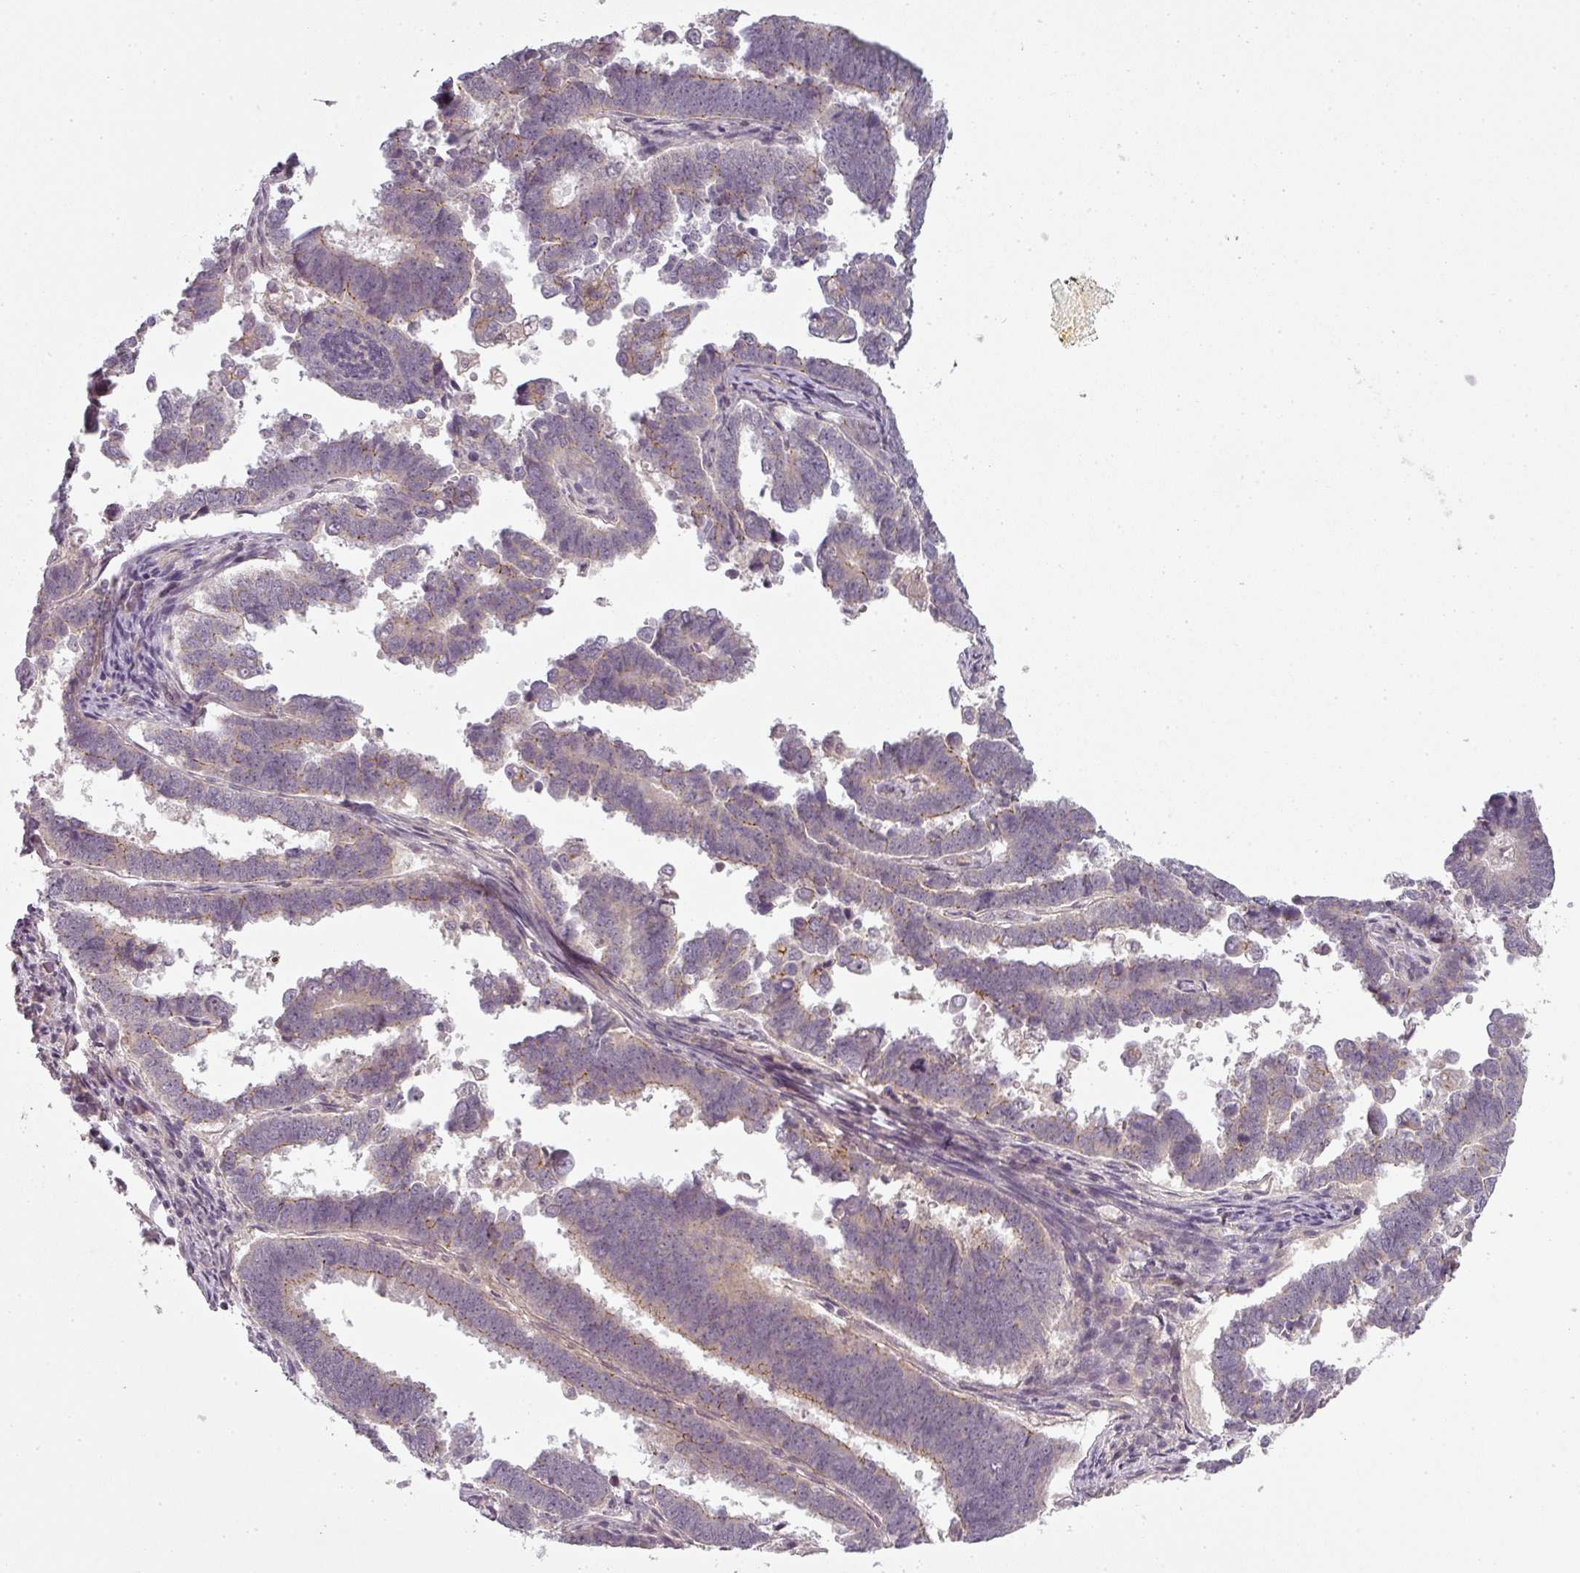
{"staining": {"intensity": "moderate", "quantity": "<25%", "location": "cytoplasmic/membranous"}, "tissue": "endometrial cancer", "cell_type": "Tumor cells", "image_type": "cancer", "snomed": [{"axis": "morphology", "description": "Adenocarcinoma, NOS"}, {"axis": "topography", "description": "Endometrium"}], "caption": "Human endometrial cancer stained with a brown dye shows moderate cytoplasmic/membranous positive expression in approximately <25% of tumor cells.", "gene": "SLC16A9", "patient": {"sex": "female", "age": 75}}